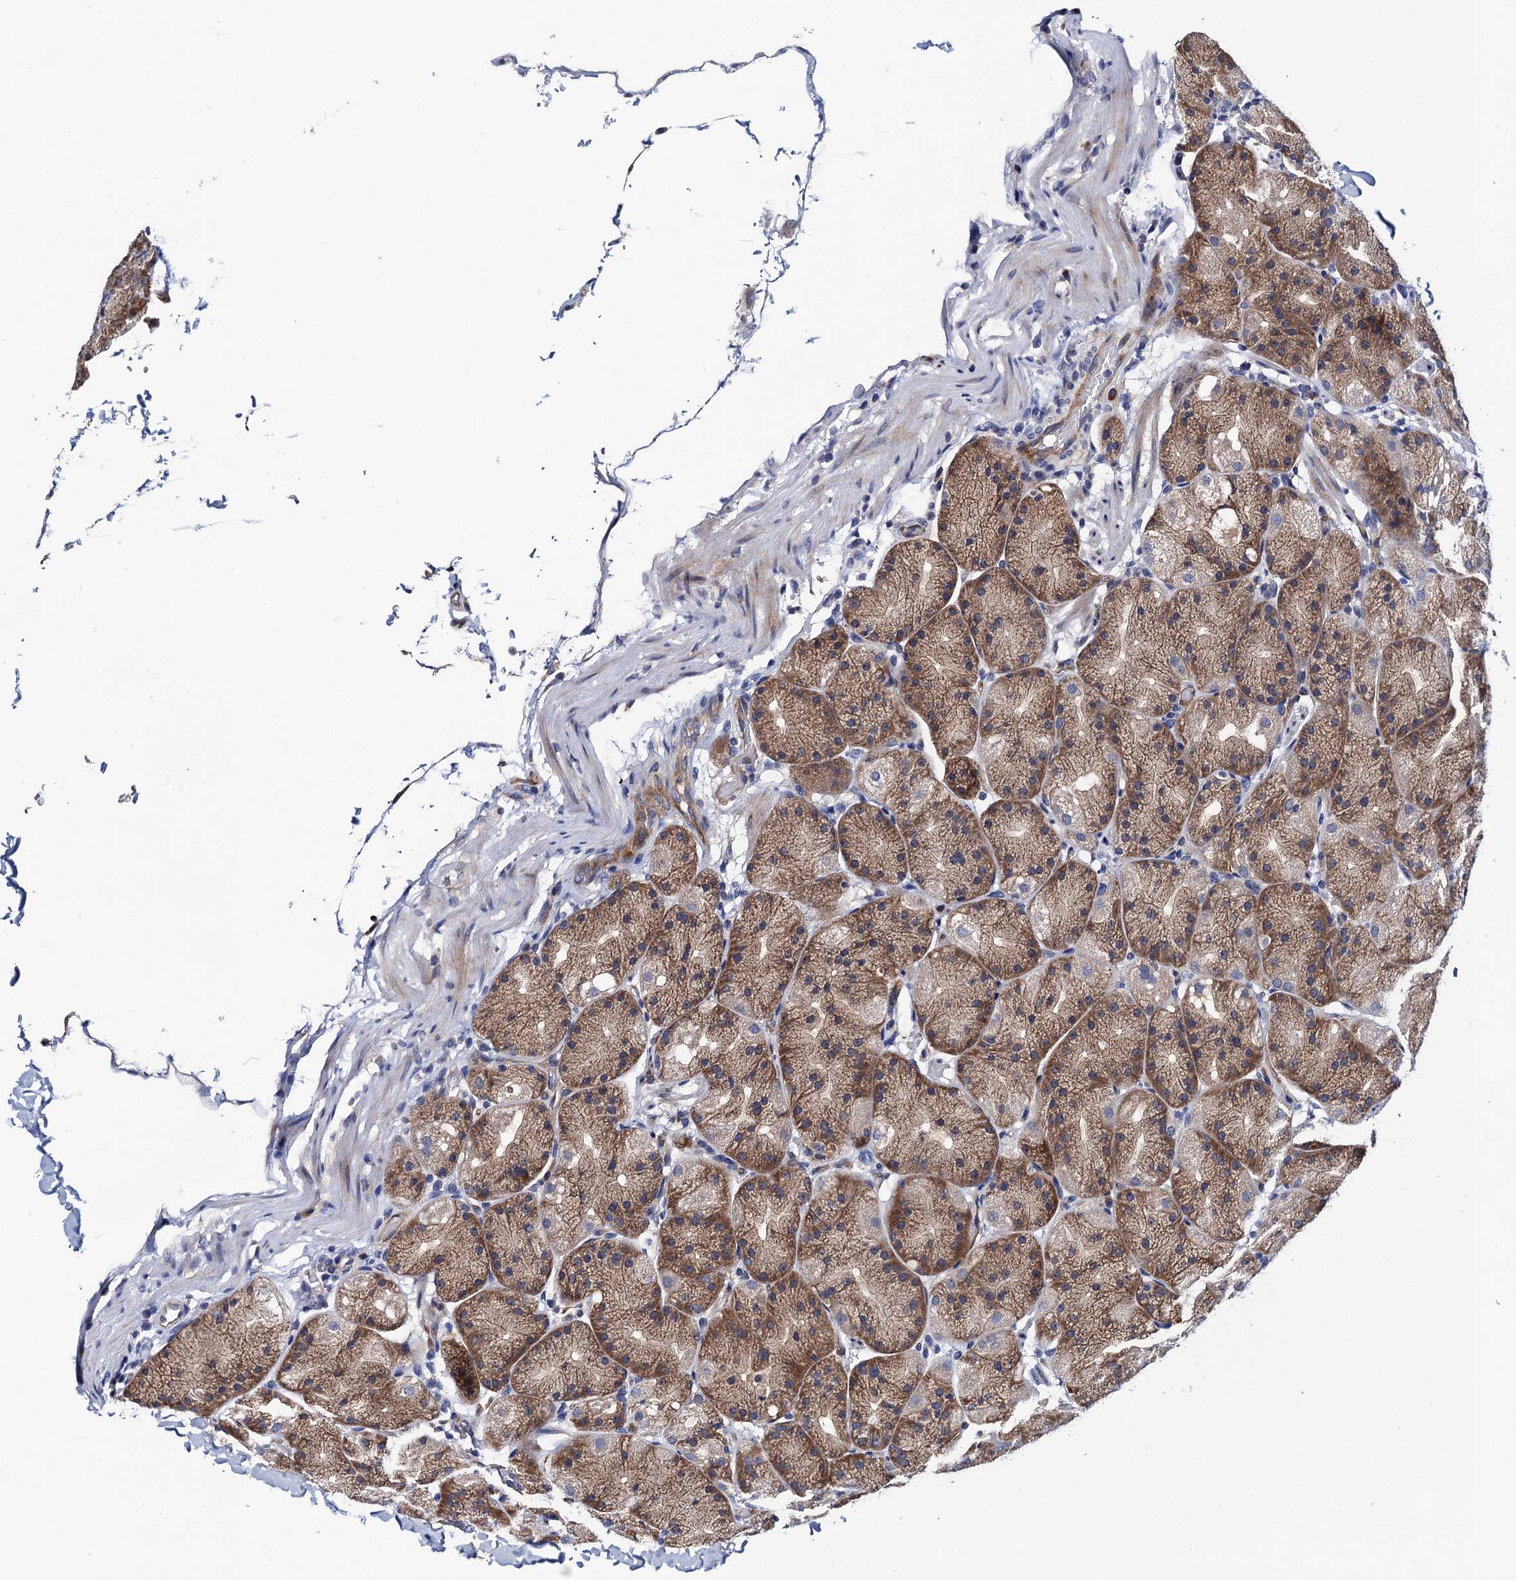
{"staining": {"intensity": "moderate", "quantity": ">75%", "location": "cytoplasmic/membranous"}, "tissue": "stomach", "cell_type": "Glandular cells", "image_type": "normal", "snomed": [{"axis": "morphology", "description": "Normal tissue, NOS"}, {"axis": "topography", "description": "Stomach, upper"}, {"axis": "topography", "description": "Stomach"}], "caption": "A brown stain labels moderate cytoplasmic/membranous positivity of a protein in glandular cells of normal stomach. The protein is shown in brown color, while the nuclei are stained blue.", "gene": "TRMT112", "patient": {"sex": "male", "age": 48}}